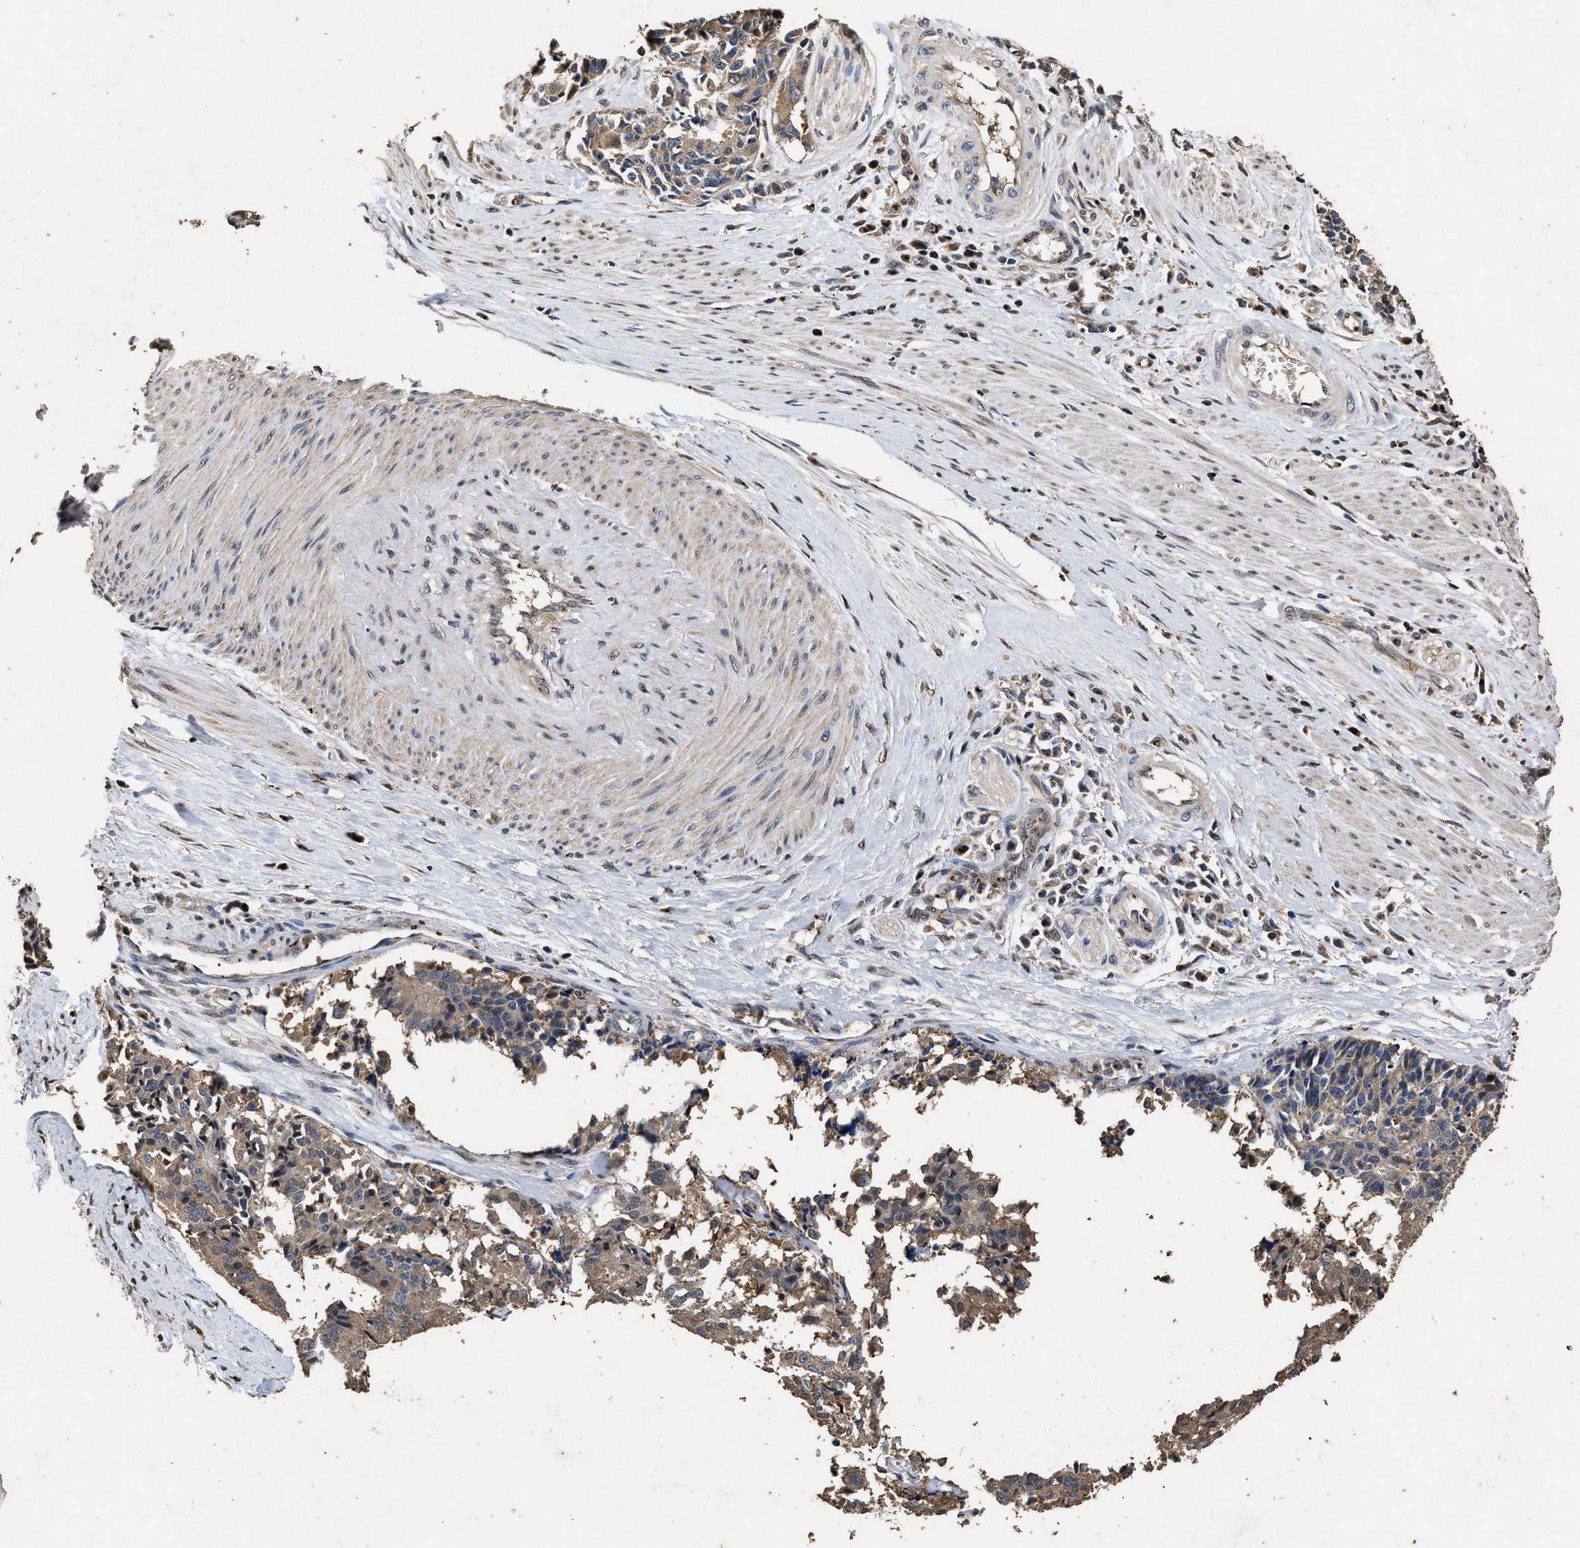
{"staining": {"intensity": "weak", "quantity": ">75%", "location": "cytoplasmic/membranous"}, "tissue": "cervical cancer", "cell_type": "Tumor cells", "image_type": "cancer", "snomed": [{"axis": "morphology", "description": "Squamous cell carcinoma, NOS"}, {"axis": "topography", "description": "Cervix"}], "caption": "Human cervical squamous cell carcinoma stained for a protein (brown) reveals weak cytoplasmic/membranous positive expression in about >75% of tumor cells.", "gene": "TPST2", "patient": {"sex": "female", "age": 35}}